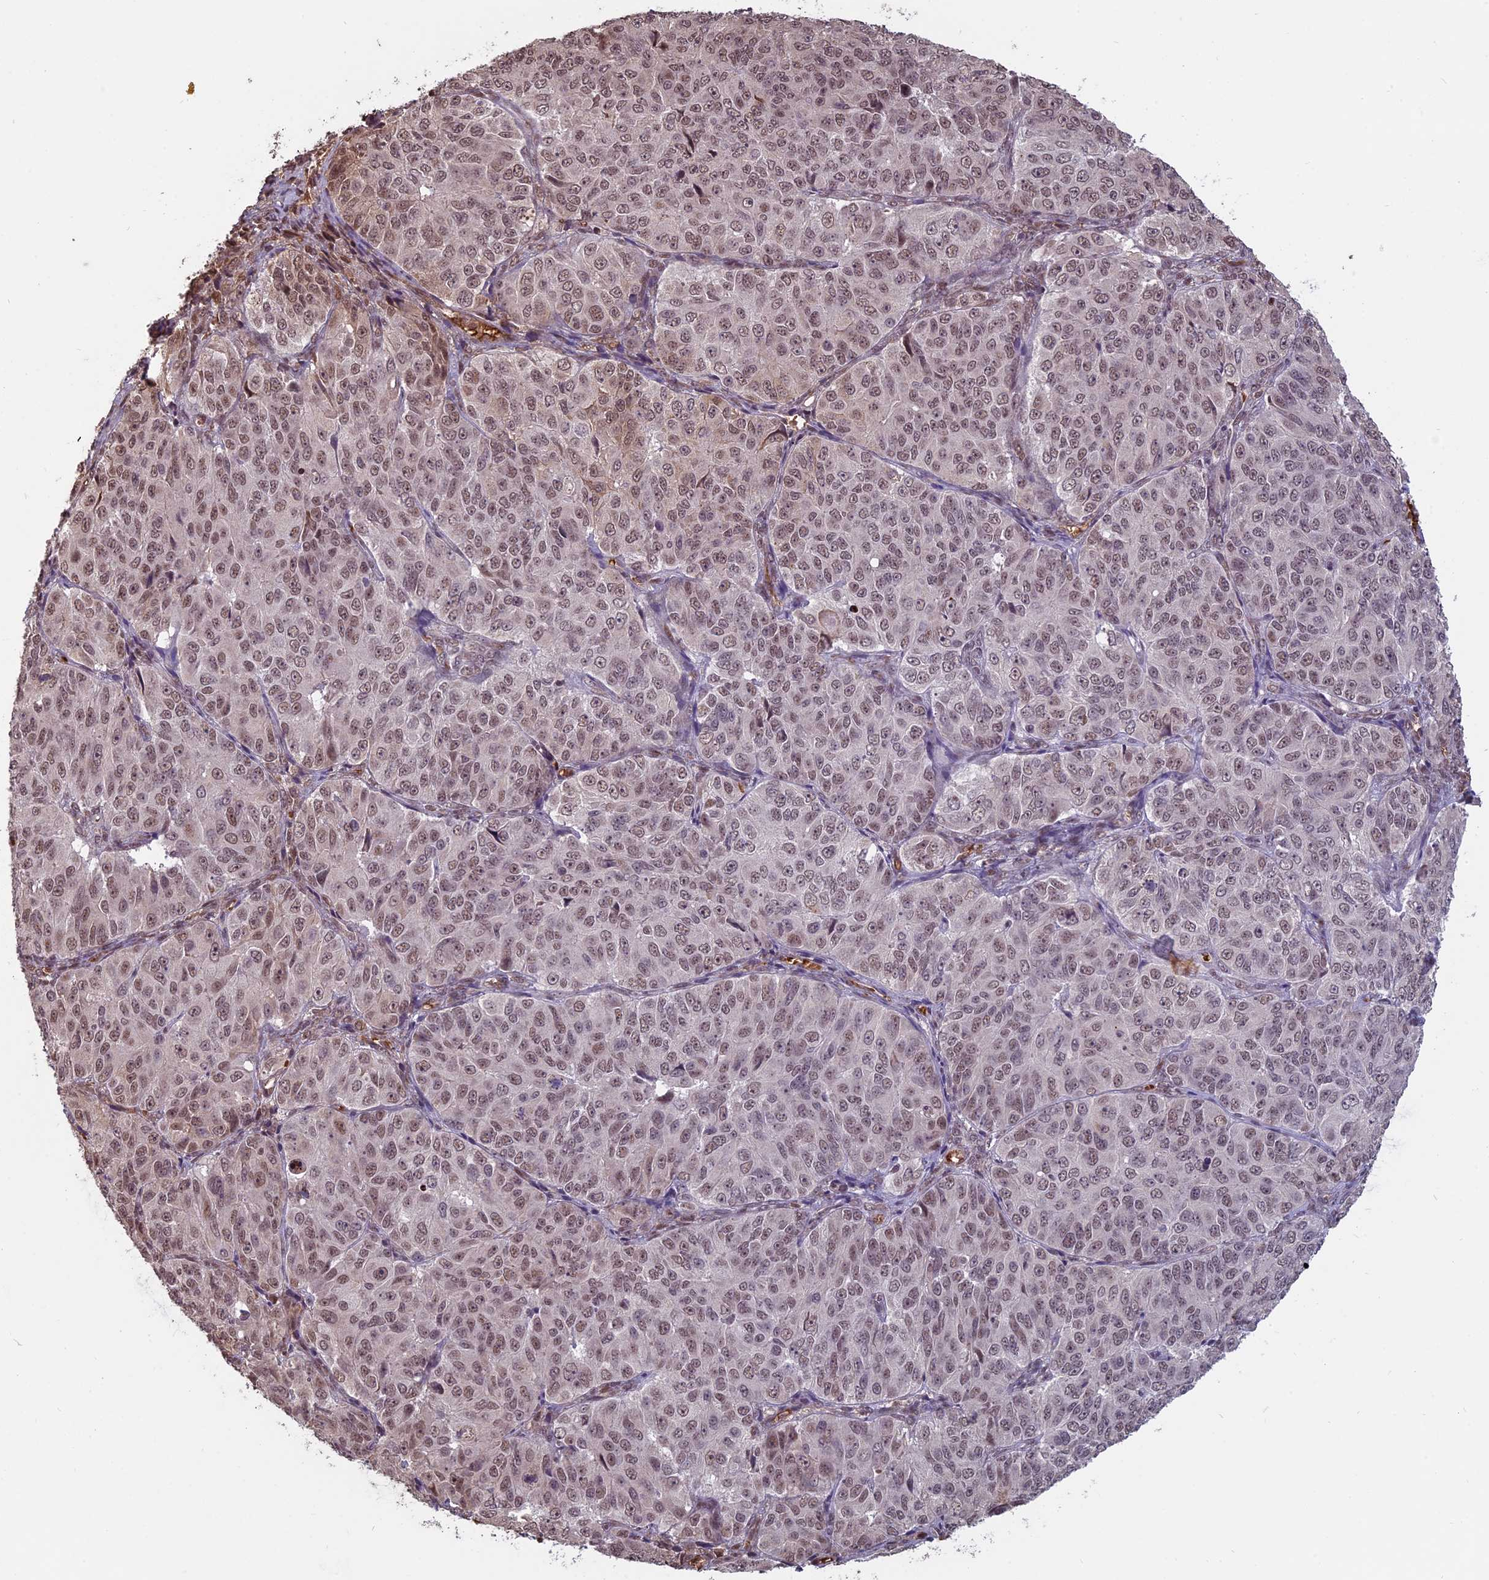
{"staining": {"intensity": "moderate", "quantity": ">75%", "location": "nuclear"}, "tissue": "ovarian cancer", "cell_type": "Tumor cells", "image_type": "cancer", "snomed": [{"axis": "morphology", "description": "Carcinoma, endometroid"}, {"axis": "topography", "description": "Ovary"}], "caption": "IHC of human endometroid carcinoma (ovarian) reveals medium levels of moderate nuclear expression in about >75% of tumor cells.", "gene": "MFAP1", "patient": {"sex": "female", "age": 51}}